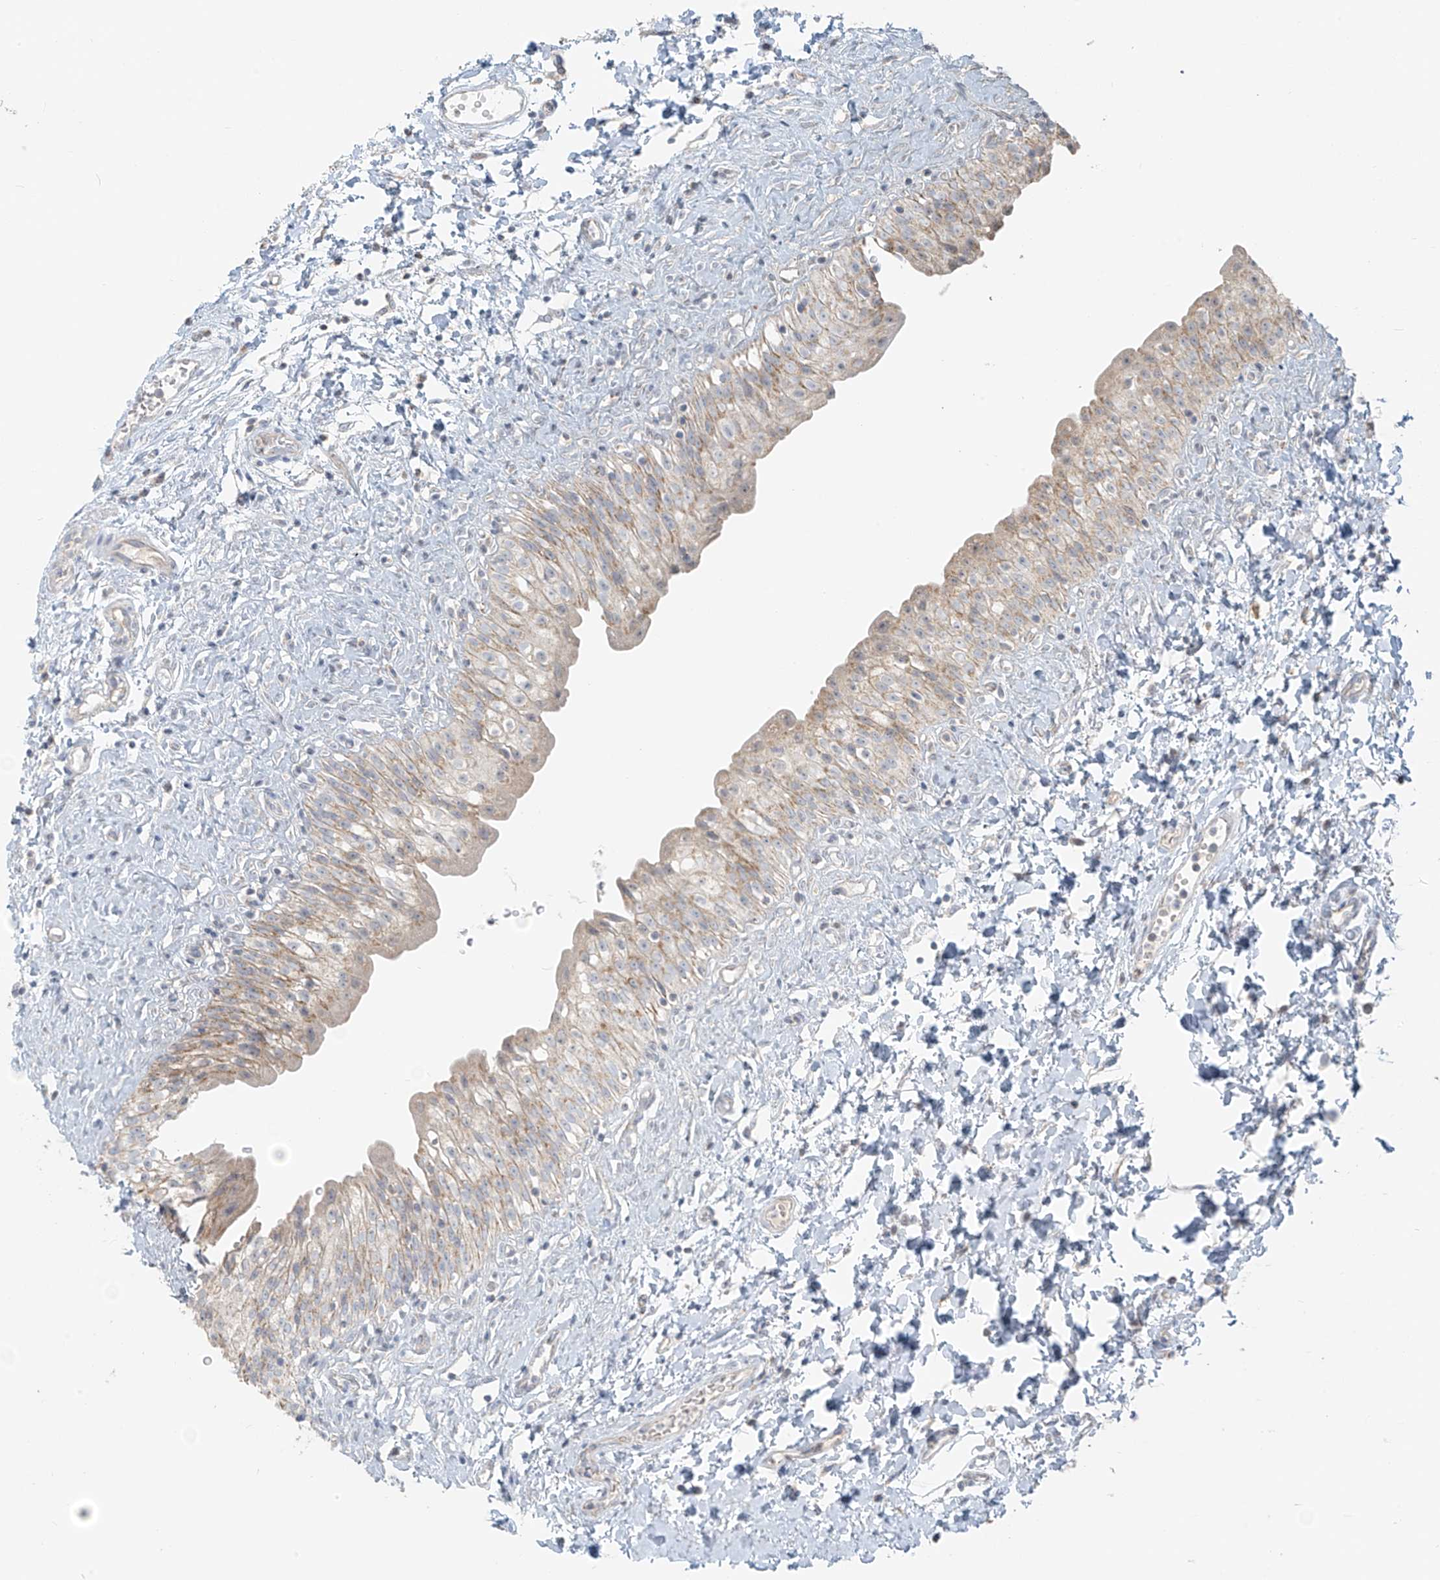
{"staining": {"intensity": "moderate", "quantity": "25%-75%", "location": "cytoplasmic/membranous"}, "tissue": "urinary bladder", "cell_type": "Urothelial cells", "image_type": "normal", "snomed": [{"axis": "morphology", "description": "Normal tissue, NOS"}, {"axis": "topography", "description": "Urinary bladder"}], "caption": "An immunohistochemistry micrograph of benign tissue is shown. Protein staining in brown labels moderate cytoplasmic/membranous positivity in urinary bladder within urothelial cells. The staining was performed using DAB (3,3'-diaminobenzidine), with brown indicating positive protein expression. Nuclei are stained blue with hematoxylin.", "gene": "UST", "patient": {"sex": "male", "age": 51}}